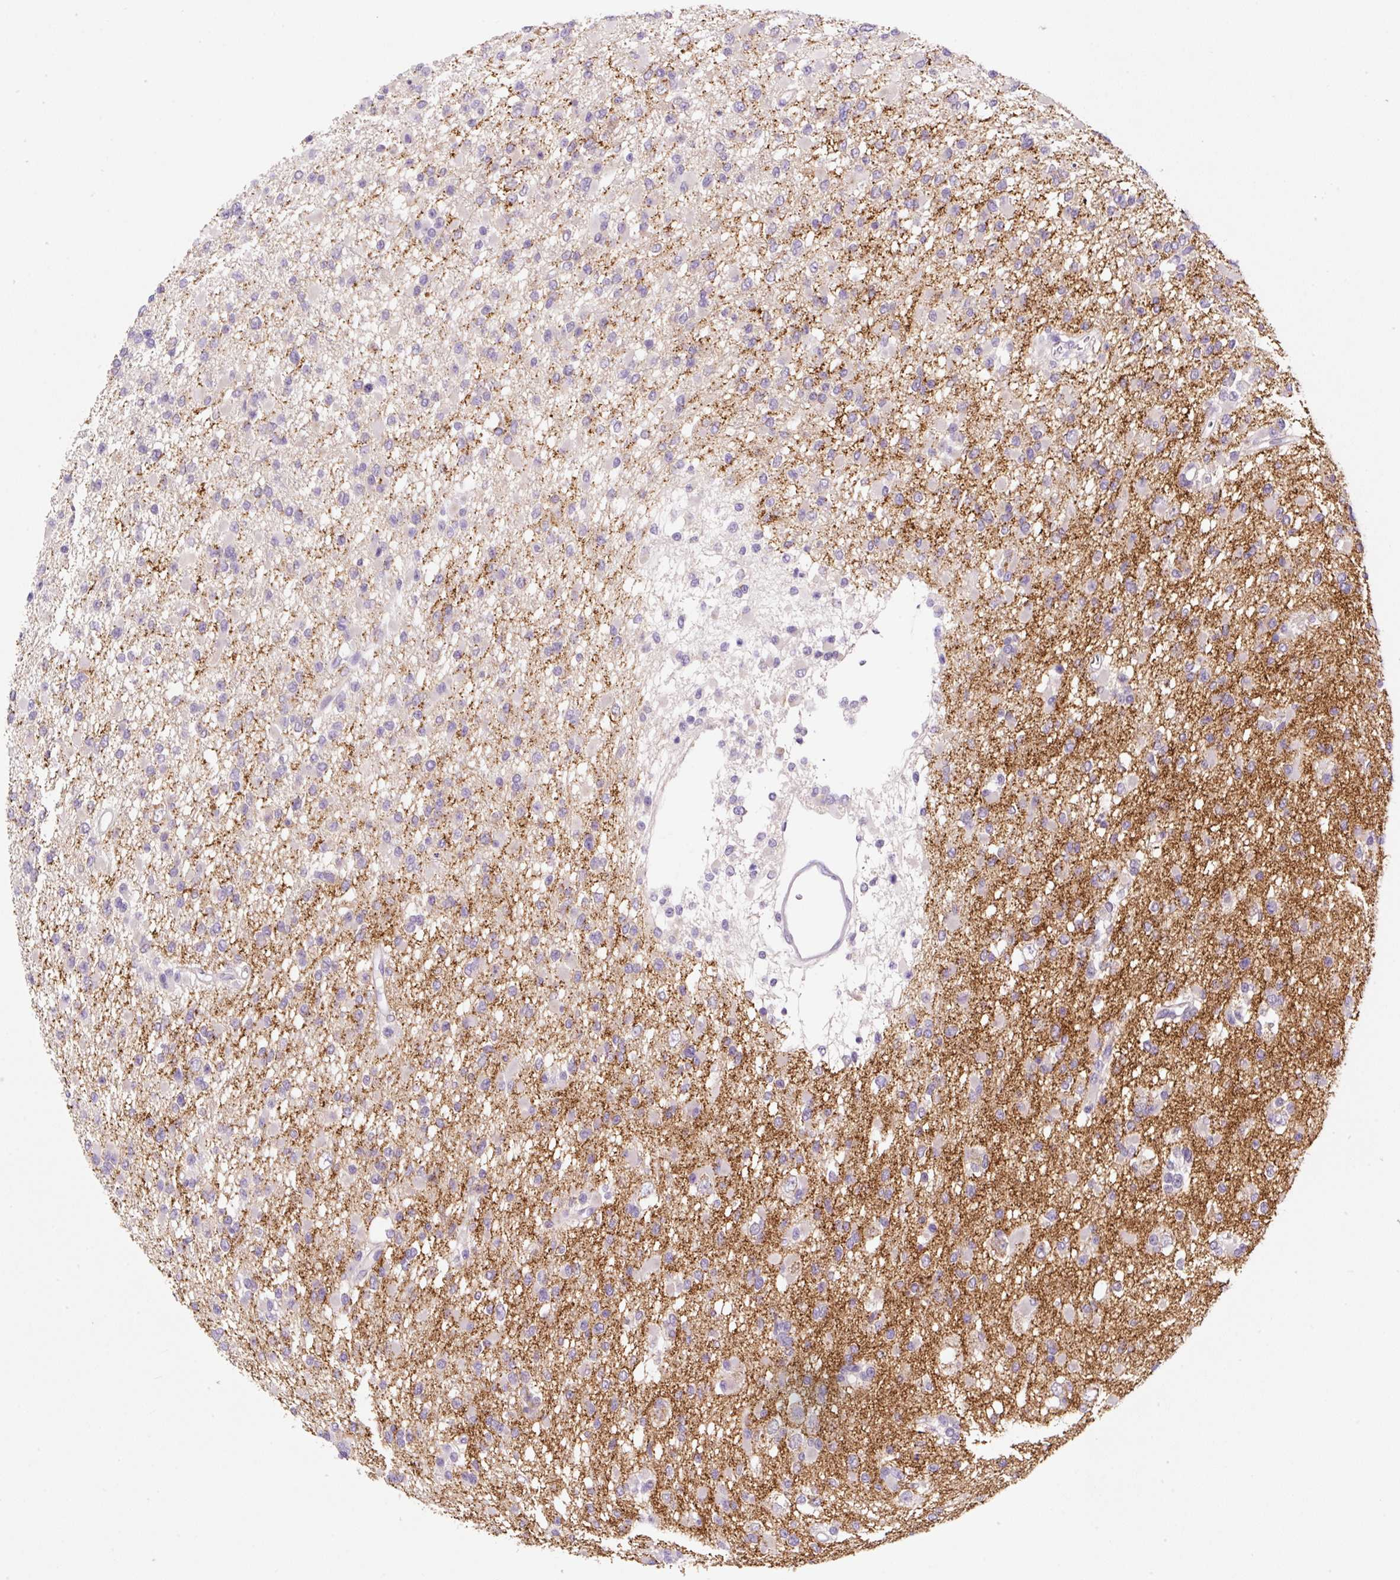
{"staining": {"intensity": "negative", "quantity": "none", "location": "none"}, "tissue": "glioma", "cell_type": "Tumor cells", "image_type": "cancer", "snomed": [{"axis": "morphology", "description": "Glioma, malignant, Low grade"}, {"axis": "topography", "description": "Brain"}], "caption": "This is an immunohistochemistry photomicrograph of human malignant glioma (low-grade). There is no expression in tumor cells.", "gene": "SYP", "patient": {"sex": "female", "age": 22}}